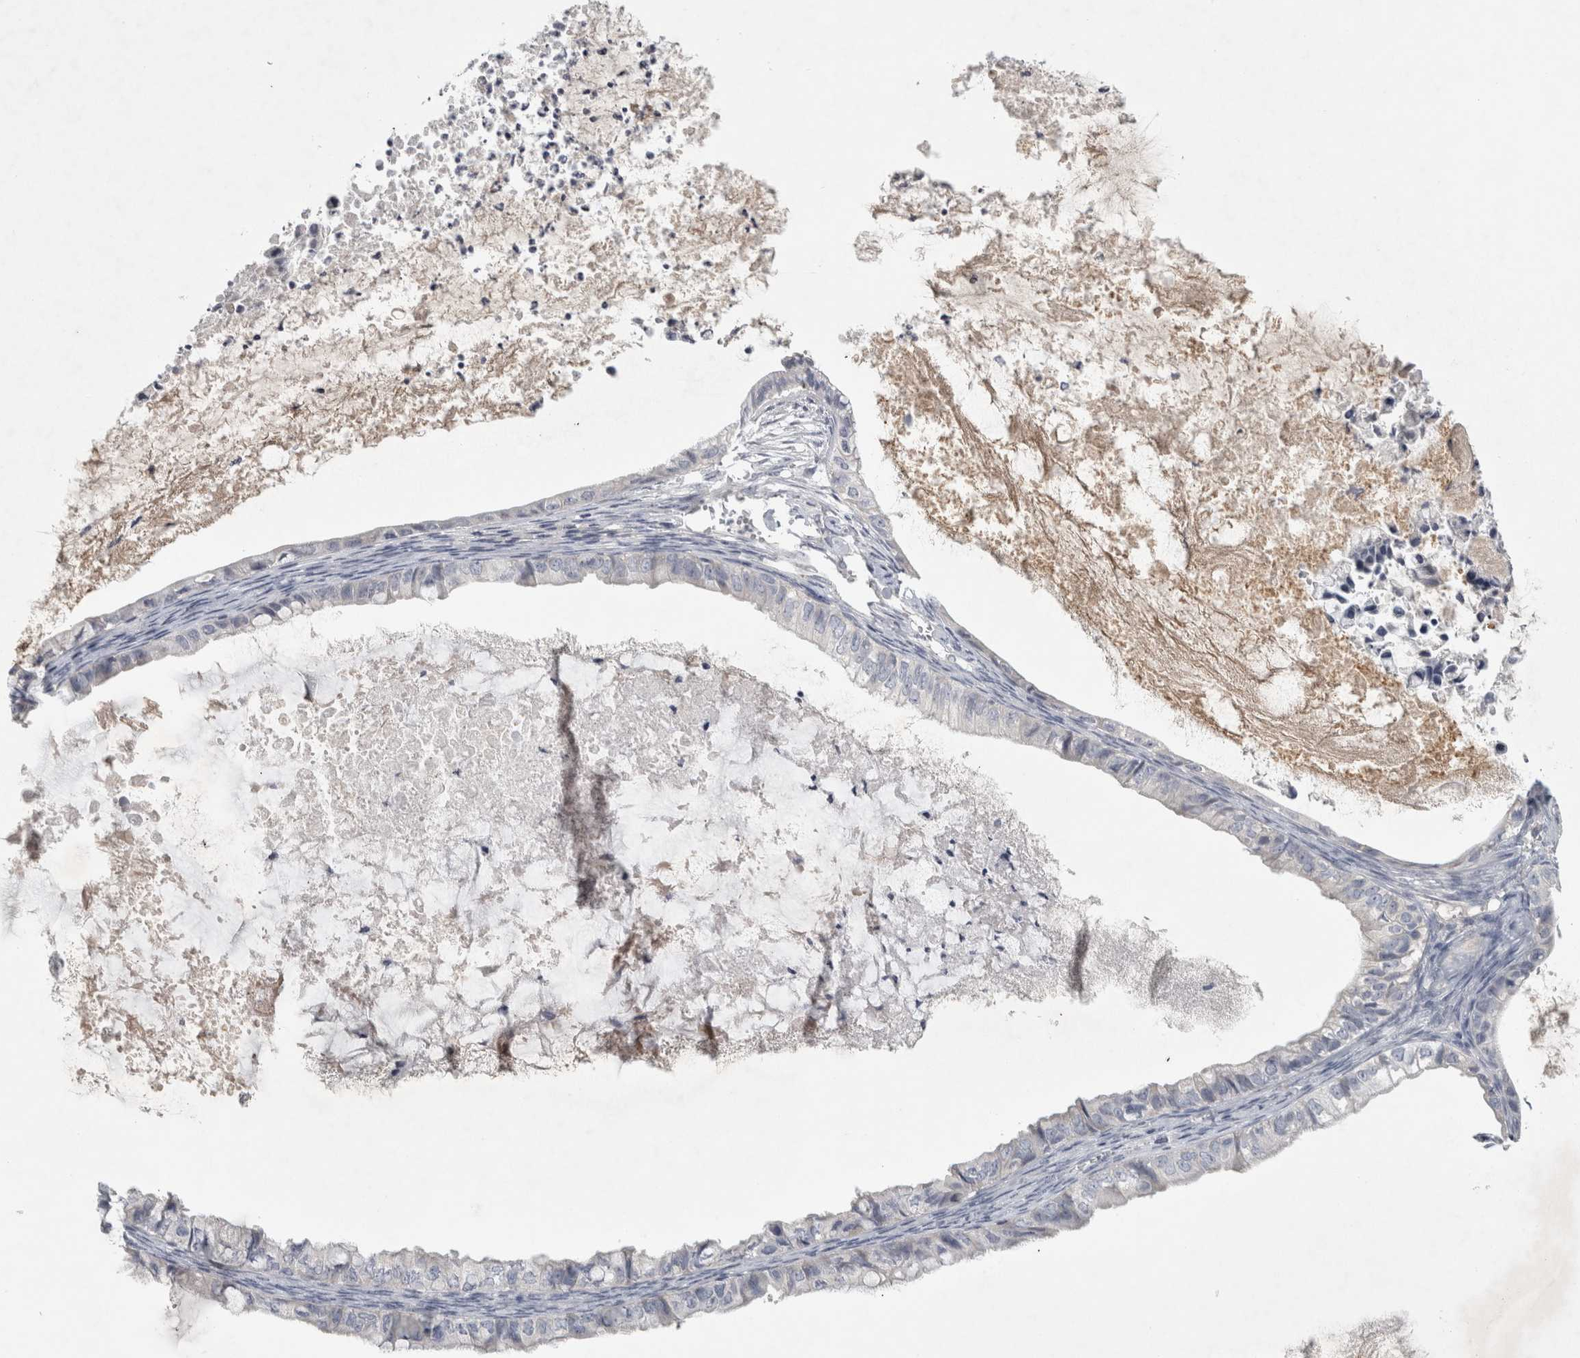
{"staining": {"intensity": "negative", "quantity": "none", "location": "none"}, "tissue": "ovarian cancer", "cell_type": "Tumor cells", "image_type": "cancer", "snomed": [{"axis": "morphology", "description": "Cystadenocarcinoma, mucinous, NOS"}, {"axis": "topography", "description": "Ovary"}], "caption": "Immunohistochemistry (IHC) of human ovarian cancer (mucinous cystadenocarcinoma) exhibits no positivity in tumor cells.", "gene": "ENPP7", "patient": {"sex": "female", "age": 80}}